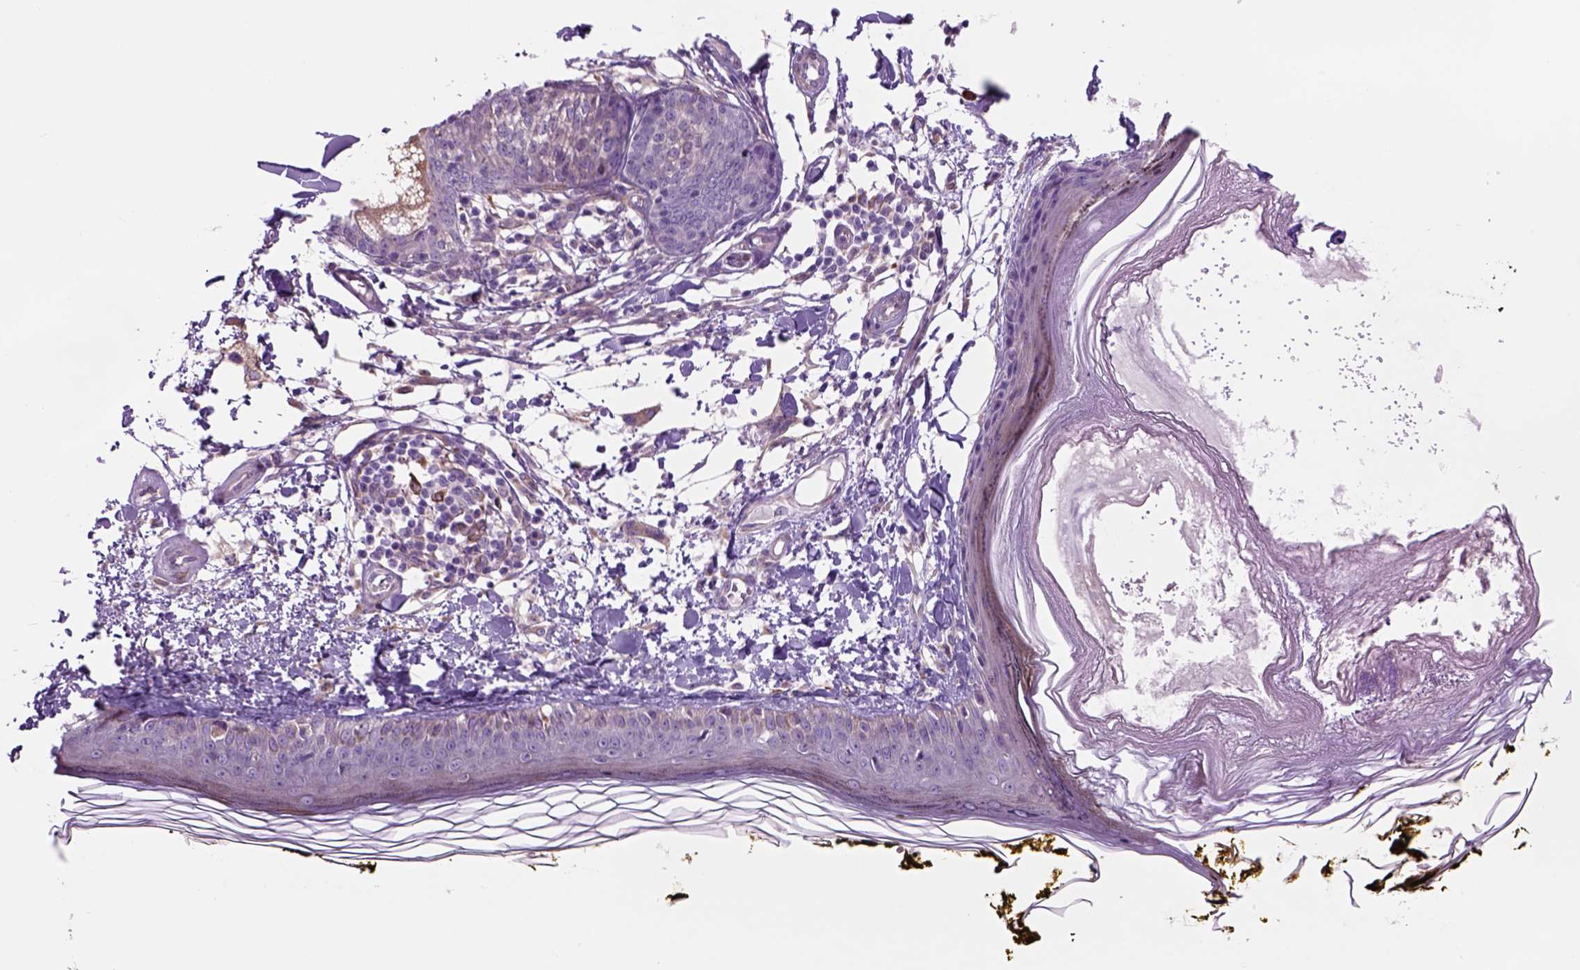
{"staining": {"intensity": "negative", "quantity": "none", "location": "none"}, "tissue": "skin", "cell_type": "Fibroblasts", "image_type": "normal", "snomed": [{"axis": "morphology", "description": "Normal tissue, NOS"}, {"axis": "topography", "description": "Skin"}], "caption": "DAB immunohistochemical staining of normal human skin demonstrates no significant staining in fibroblasts.", "gene": "PIAS3", "patient": {"sex": "male", "age": 76}}